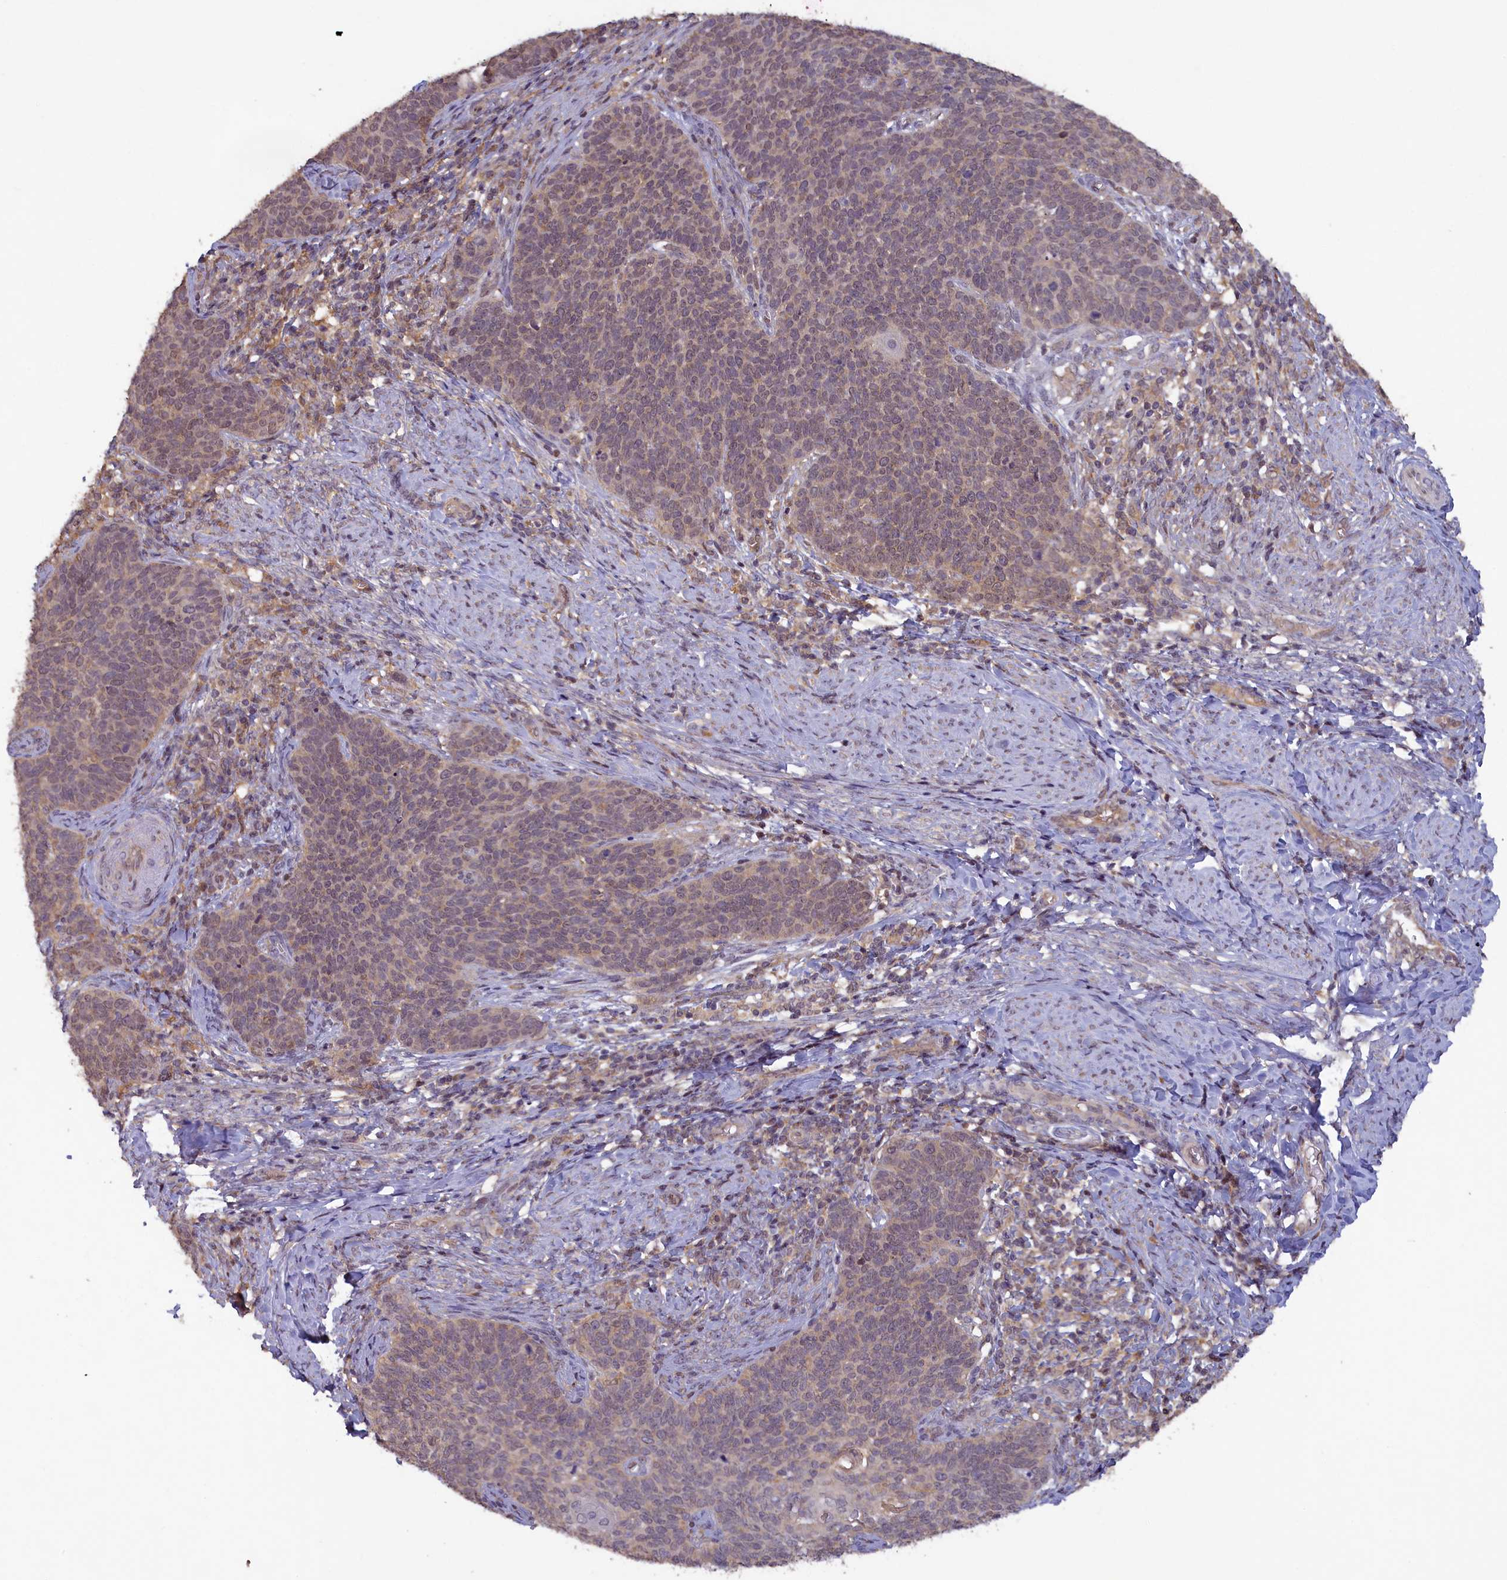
{"staining": {"intensity": "weak", "quantity": "<25%", "location": "nuclear"}, "tissue": "cervical cancer", "cell_type": "Tumor cells", "image_type": "cancer", "snomed": [{"axis": "morphology", "description": "Normal tissue, NOS"}, {"axis": "morphology", "description": "Squamous cell carcinoma, NOS"}, {"axis": "topography", "description": "Cervix"}], "caption": "Immunohistochemistry histopathology image of neoplastic tissue: human cervical cancer stained with DAB (3,3'-diaminobenzidine) reveals no significant protein staining in tumor cells.", "gene": "NUBP1", "patient": {"sex": "female", "age": 39}}